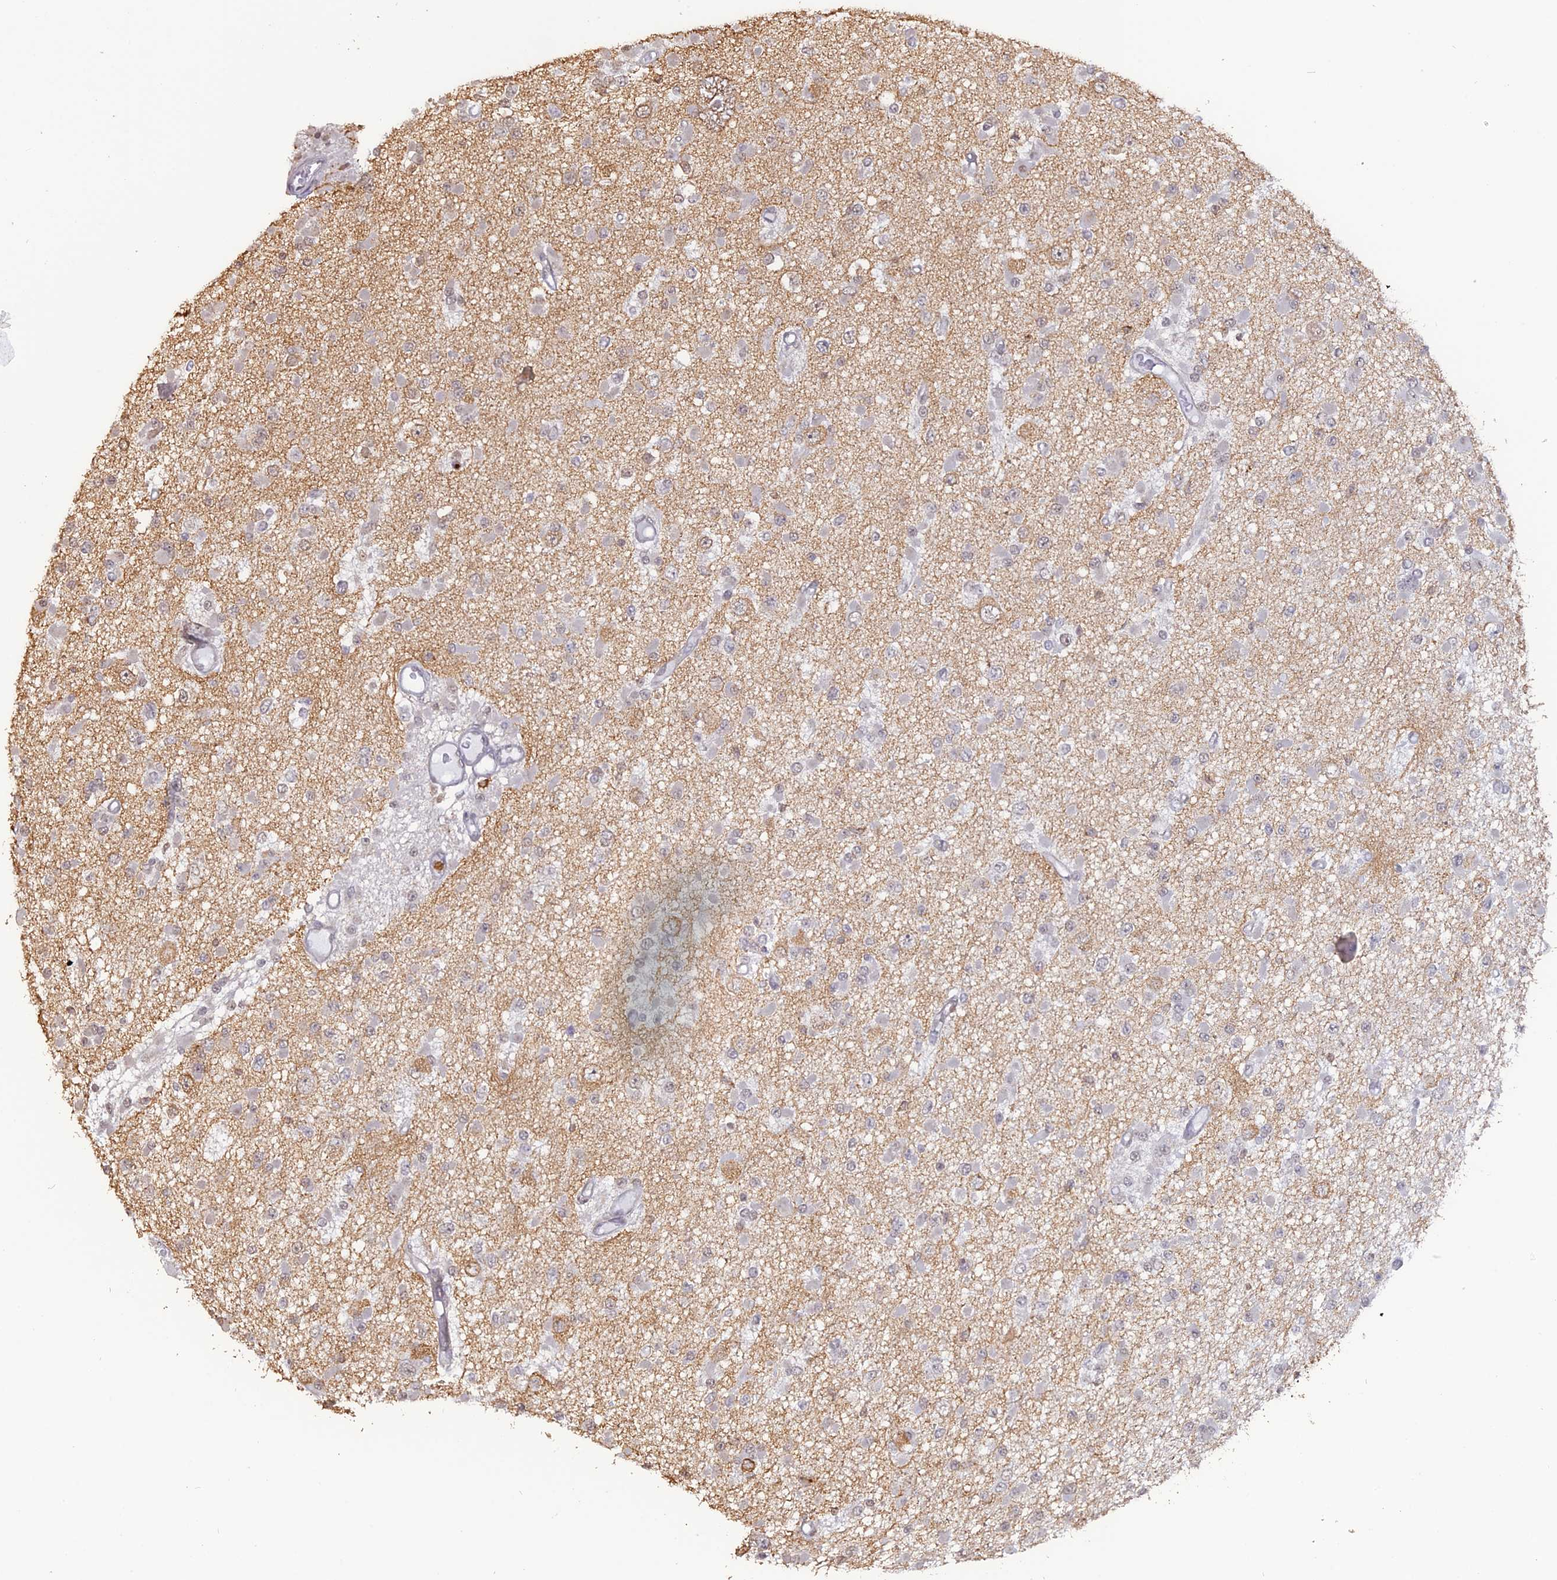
{"staining": {"intensity": "negative", "quantity": "none", "location": "none"}, "tissue": "glioma", "cell_type": "Tumor cells", "image_type": "cancer", "snomed": [{"axis": "morphology", "description": "Glioma, malignant, Low grade"}, {"axis": "topography", "description": "Brain"}], "caption": "This is an immunohistochemistry (IHC) image of malignant glioma (low-grade). There is no staining in tumor cells.", "gene": "APOBR", "patient": {"sex": "female", "age": 22}}